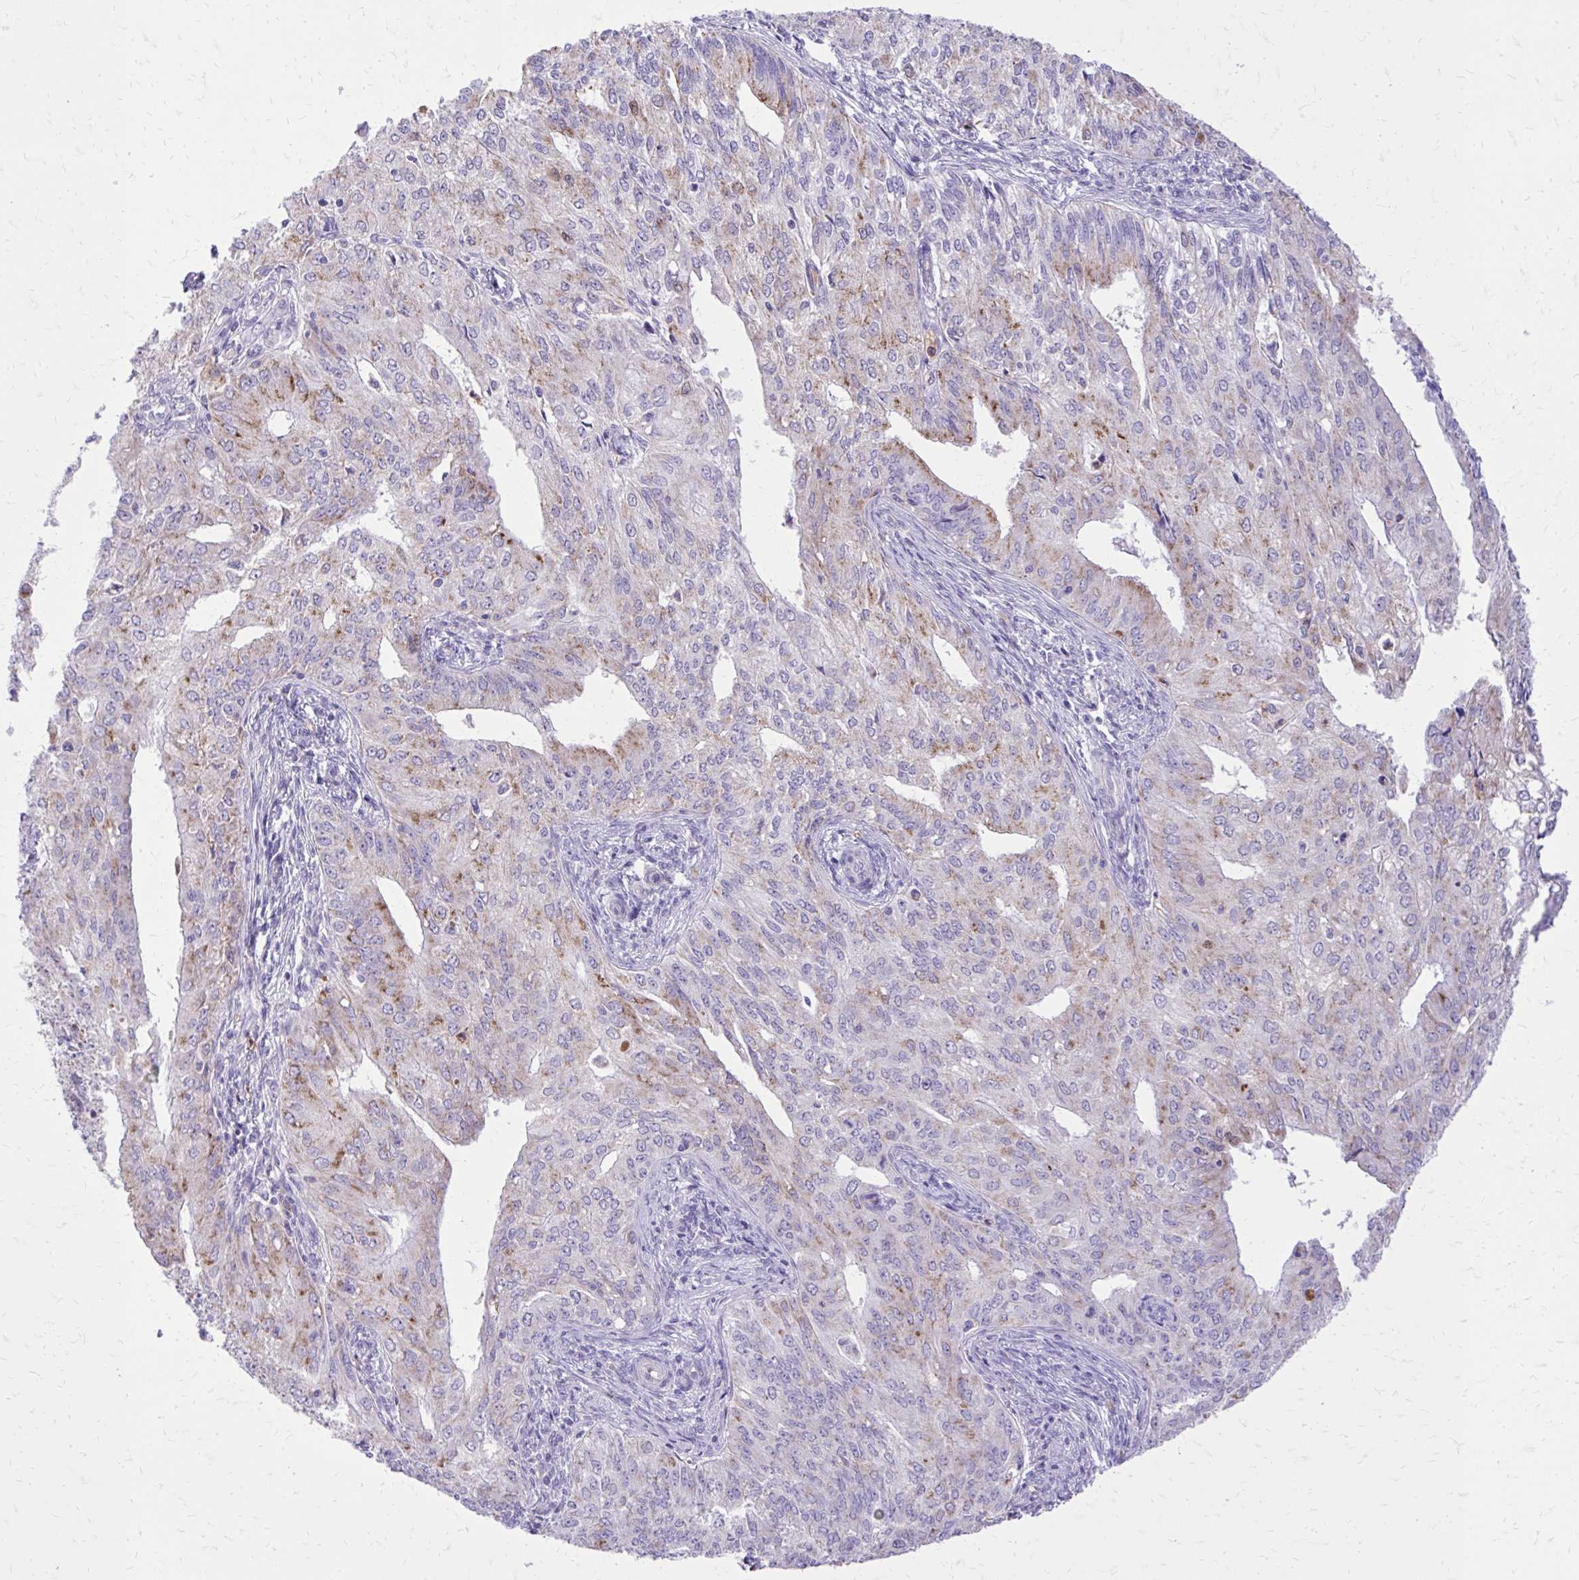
{"staining": {"intensity": "moderate", "quantity": "25%-75%", "location": "cytoplasmic/membranous"}, "tissue": "endometrial cancer", "cell_type": "Tumor cells", "image_type": "cancer", "snomed": [{"axis": "morphology", "description": "Adenocarcinoma, NOS"}, {"axis": "topography", "description": "Endometrium"}], "caption": "Protein expression by immunohistochemistry (IHC) reveals moderate cytoplasmic/membranous expression in about 25%-75% of tumor cells in endometrial cancer. Nuclei are stained in blue.", "gene": "CAT", "patient": {"sex": "female", "age": 50}}